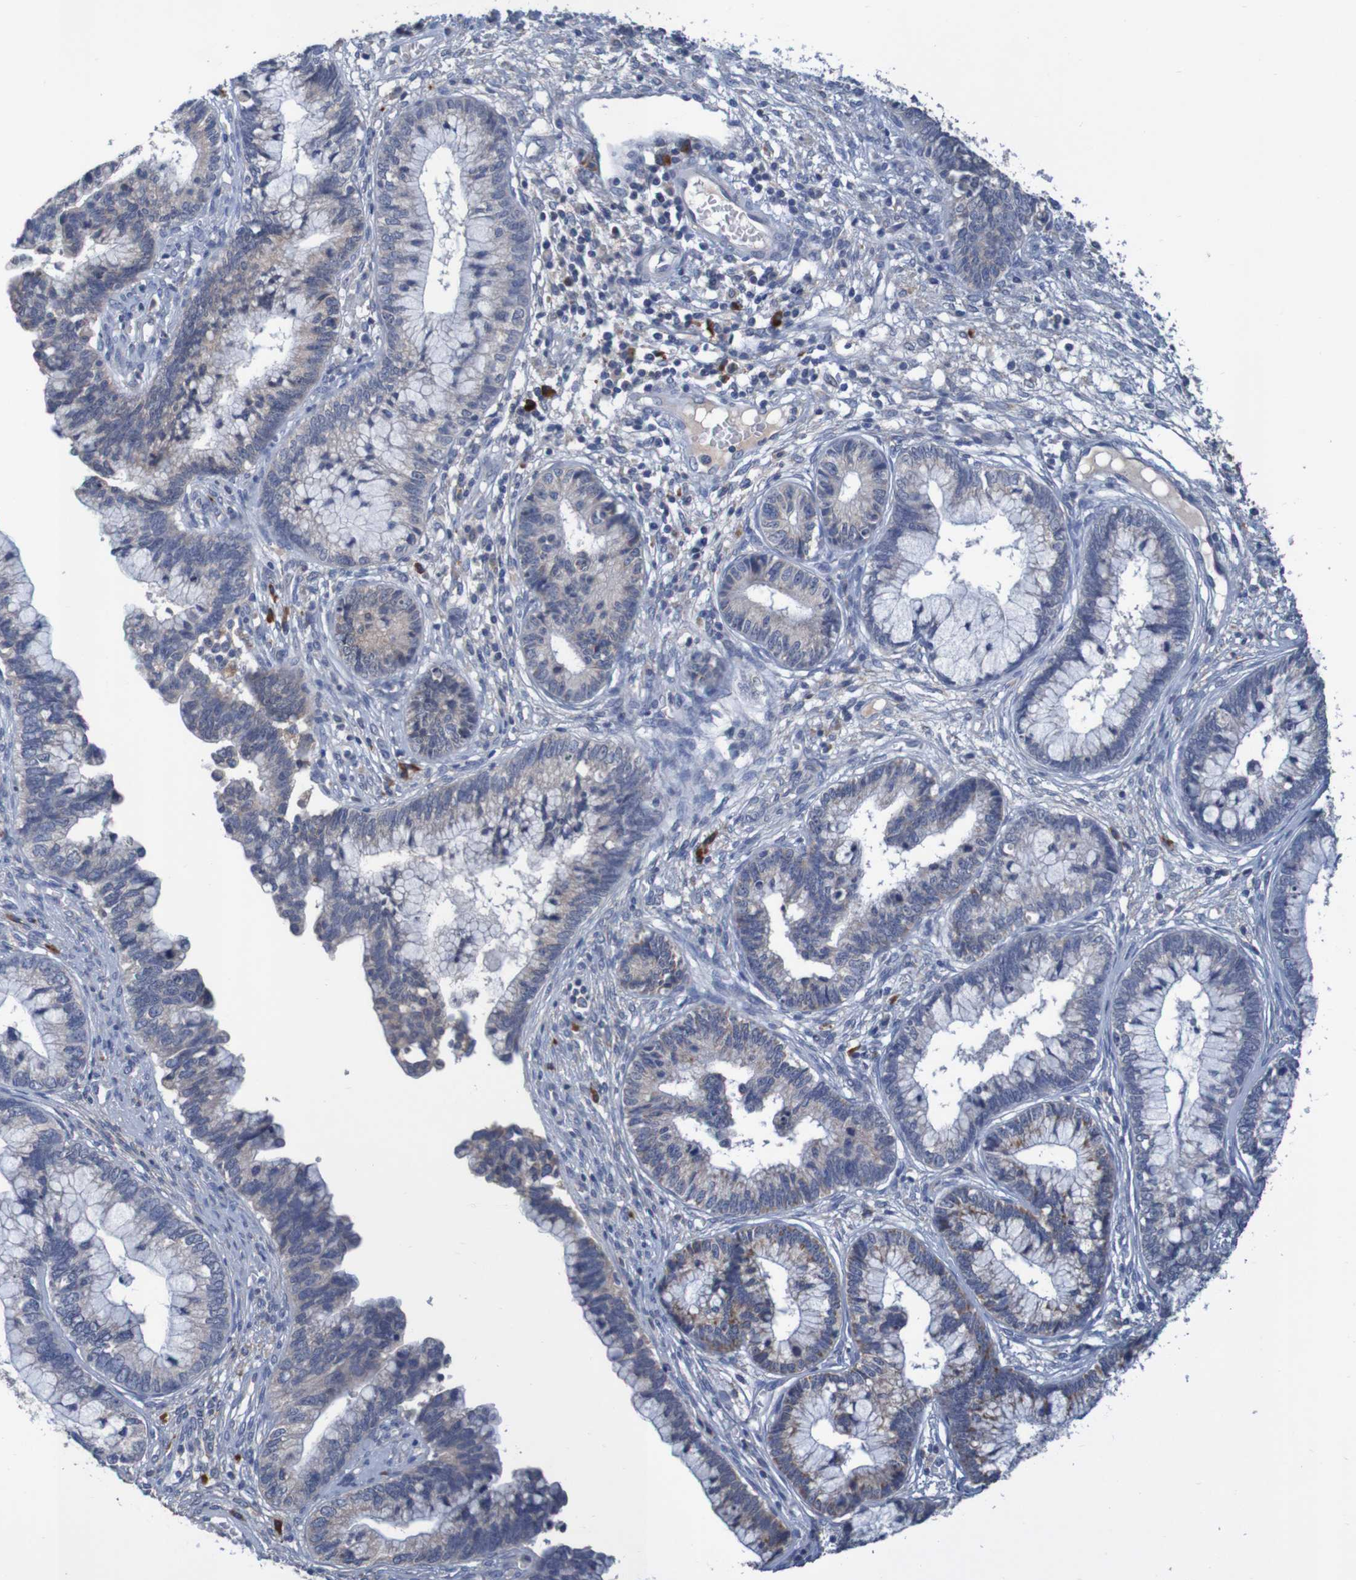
{"staining": {"intensity": "weak", "quantity": ">75%", "location": "cytoplasmic/membranous"}, "tissue": "cervical cancer", "cell_type": "Tumor cells", "image_type": "cancer", "snomed": [{"axis": "morphology", "description": "Adenocarcinoma, NOS"}, {"axis": "topography", "description": "Cervix"}], "caption": "A brown stain shows weak cytoplasmic/membranous positivity of a protein in human cervical cancer (adenocarcinoma) tumor cells.", "gene": "LTA", "patient": {"sex": "female", "age": 44}}